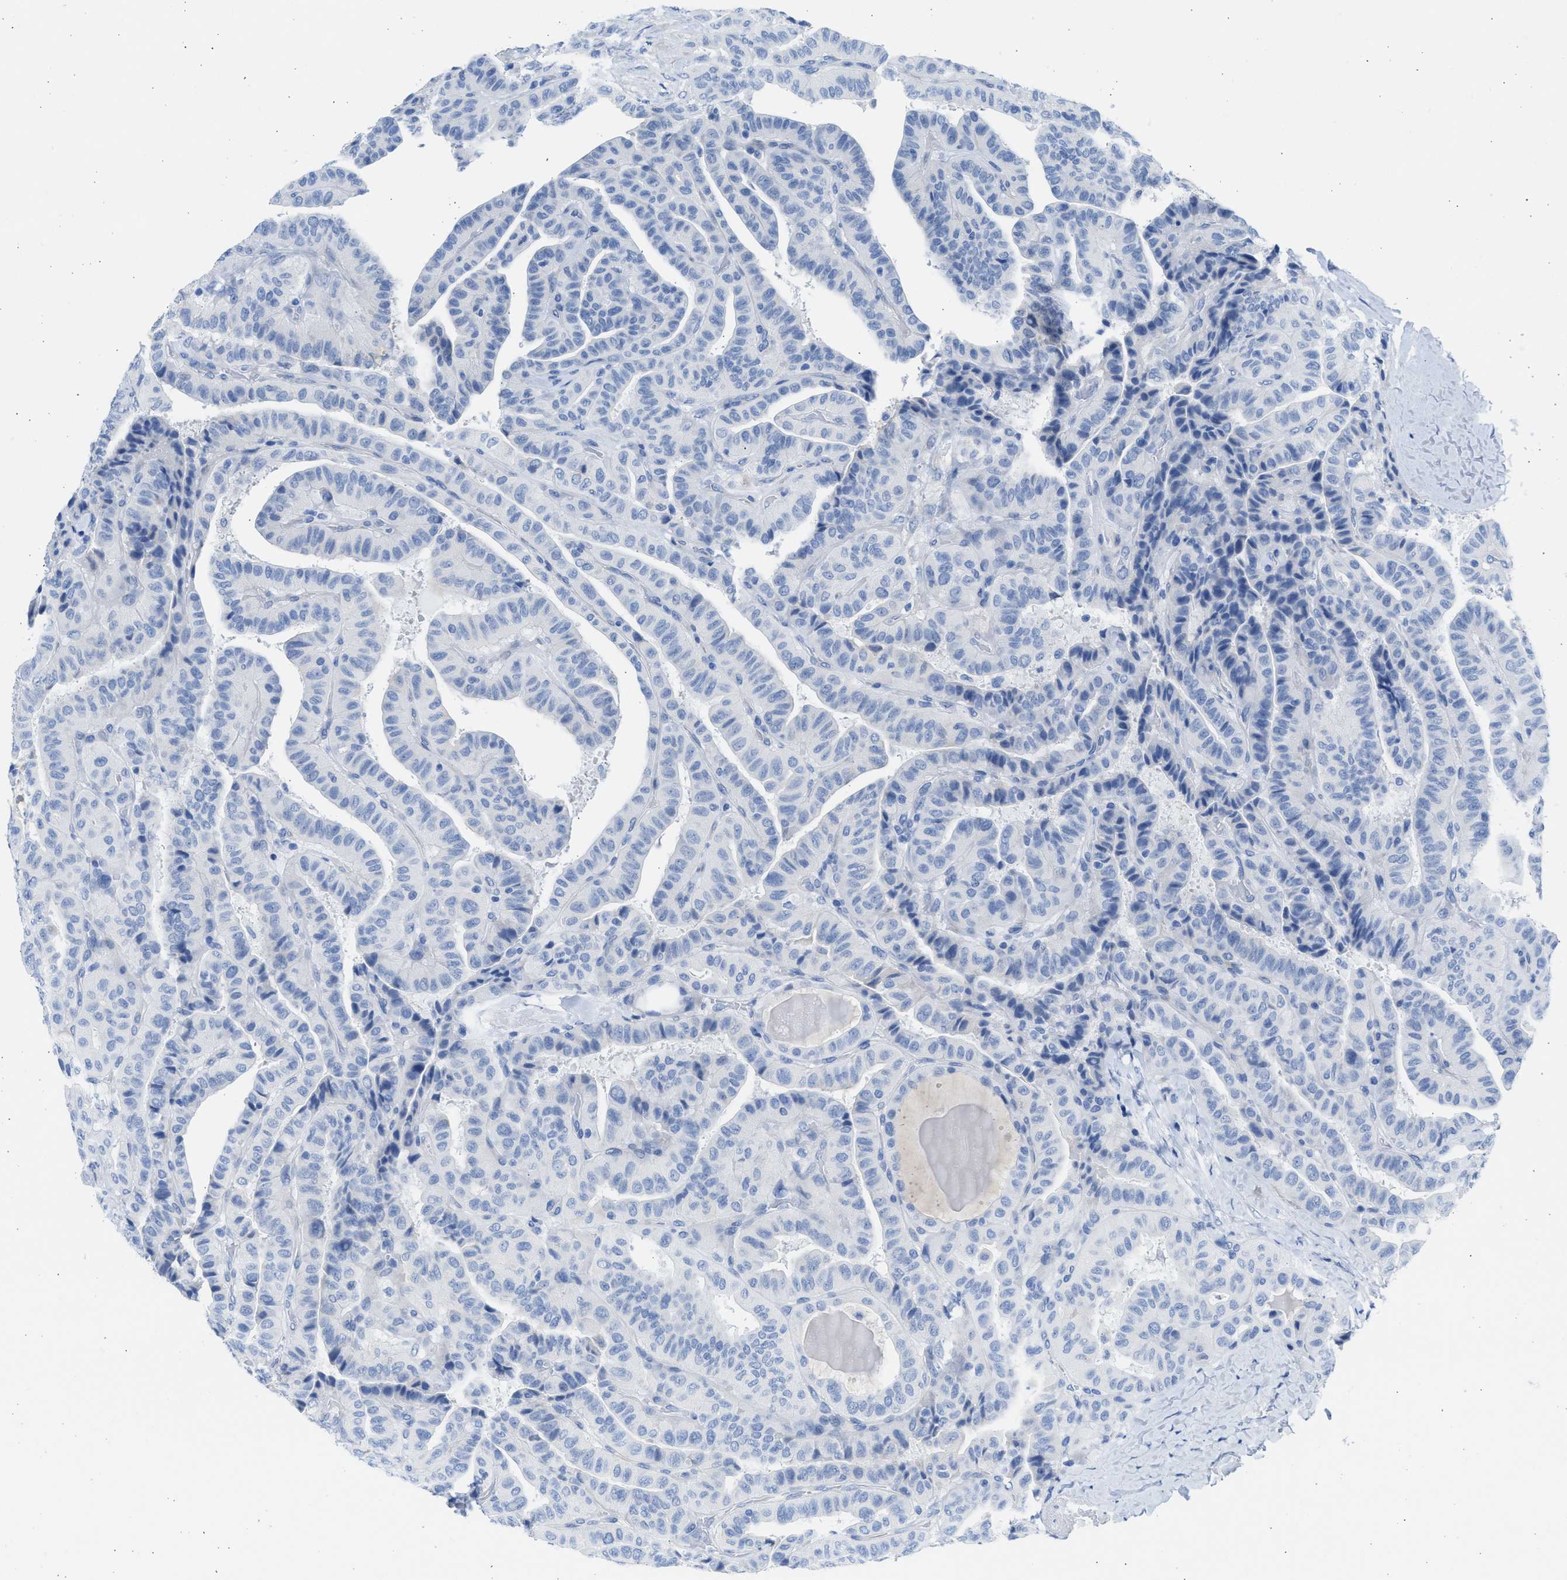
{"staining": {"intensity": "negative", "quantity": "none", "location": "none"}, "tissue": "thyroid cancer", "cell_type": "Tumor cells", "image_type": "cancer", "snomed": [{"axis": "morphology", "description": "Papillary adenocarcinoma, NOS"}, {"axis": "topography", "description": "Thyroid gland"}], "caption": "High magnification brightfield microscopy of thyroid papillary adenocarcinoma stained with DAB (brown) and counterstained with hematoxylin (blue): tumor cells show no significant staining. (Immunohistochemistry (ihc), brightfield microscopy, high magnification).", "gene": "SPATA3", "patient": {"sex": "male", "age": 77}}